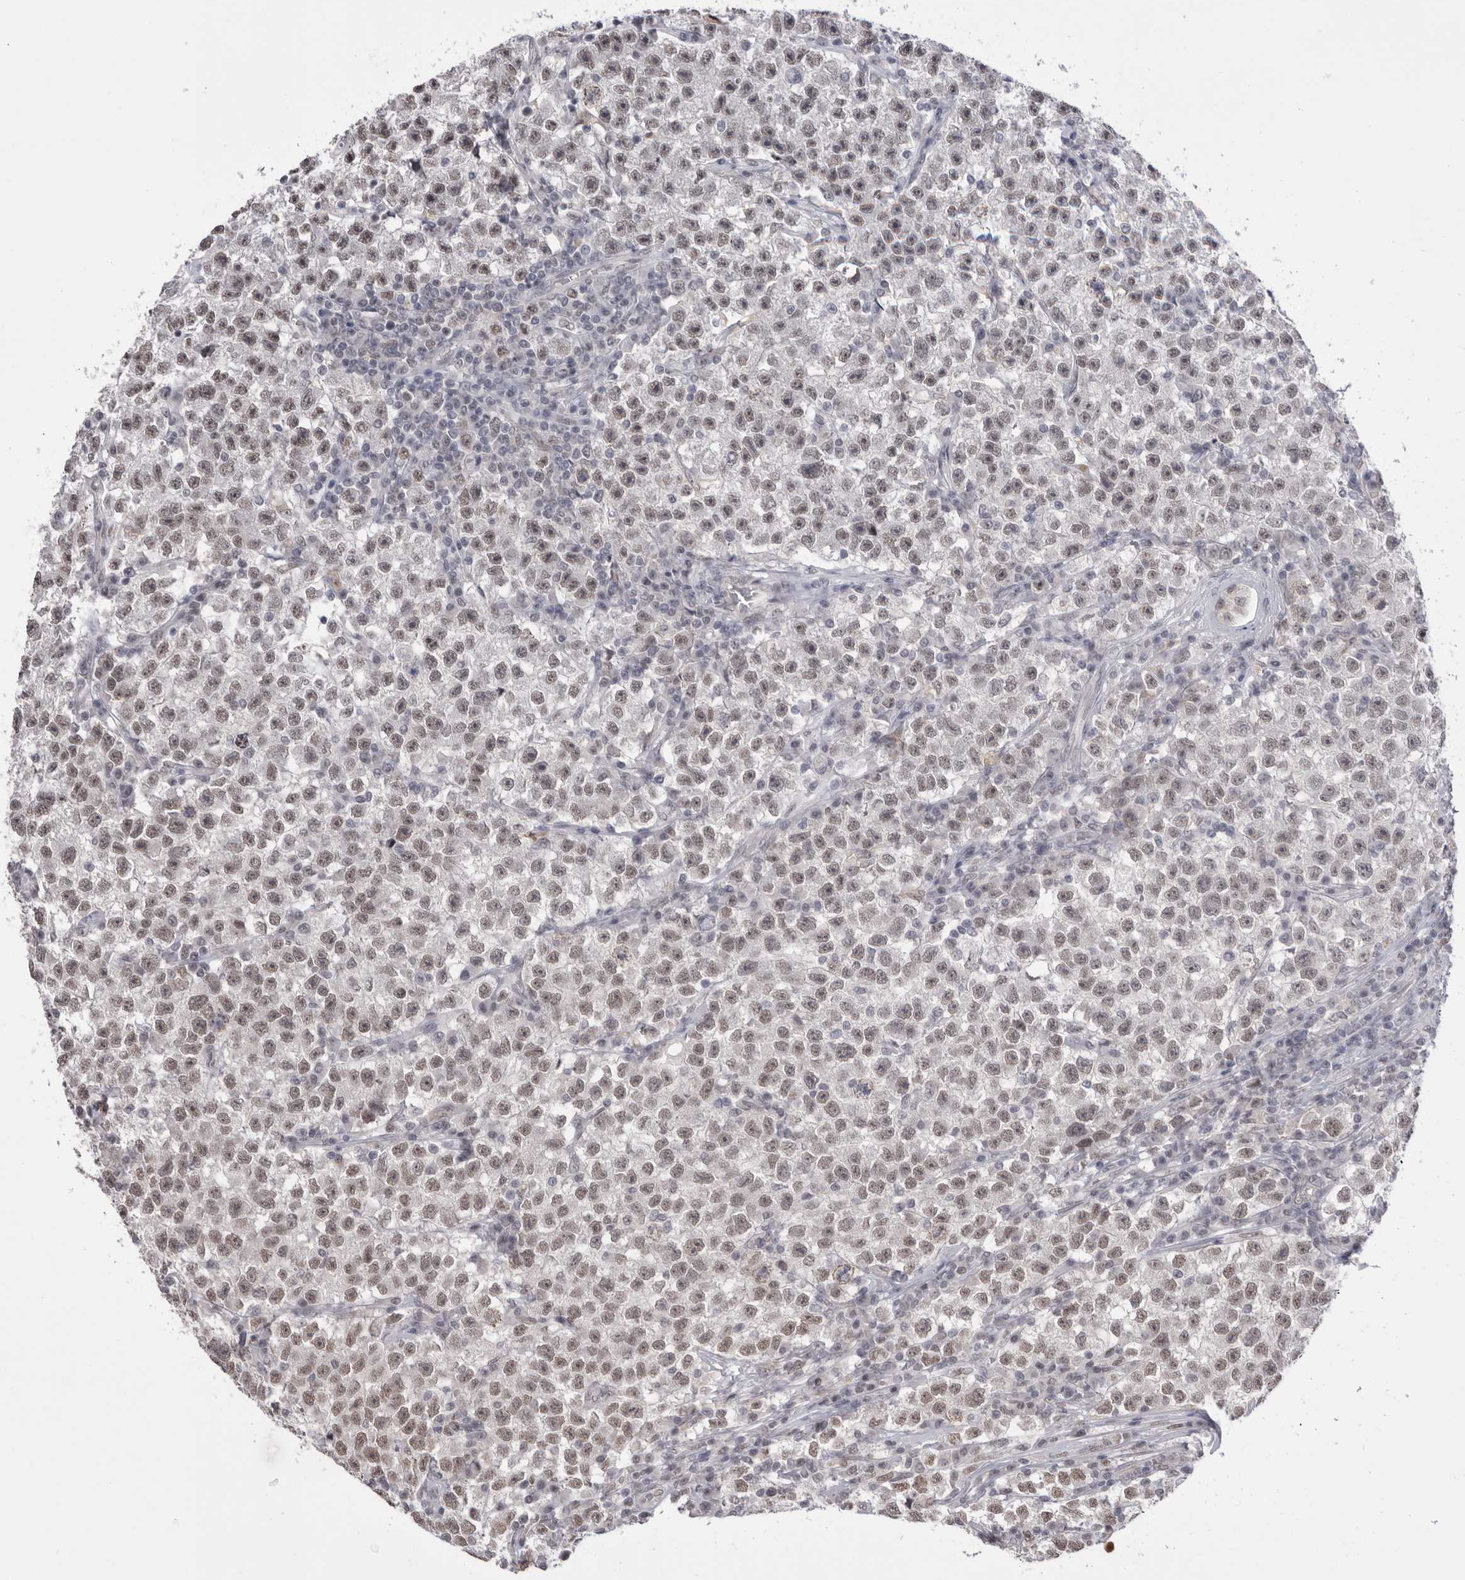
{"staining": {"intensity": "moderate", "quantity": "<25%", "location": "nuclear"}, "tissue": "testis cancer", "cell_type": "Tumor cells", "image_type": "cancer", "snomed": [{"axis": "morphology", "description": "Seminoma, NOS"}, {"axis": "topography", "description": "Testis"}], "caption": "Moderate nuclear protein positivity is identified in approximately <25% of tumor cells in seminoma (testis).", "gene": "BCLAF3", "patient": {"sex": "male", "age": 22}}